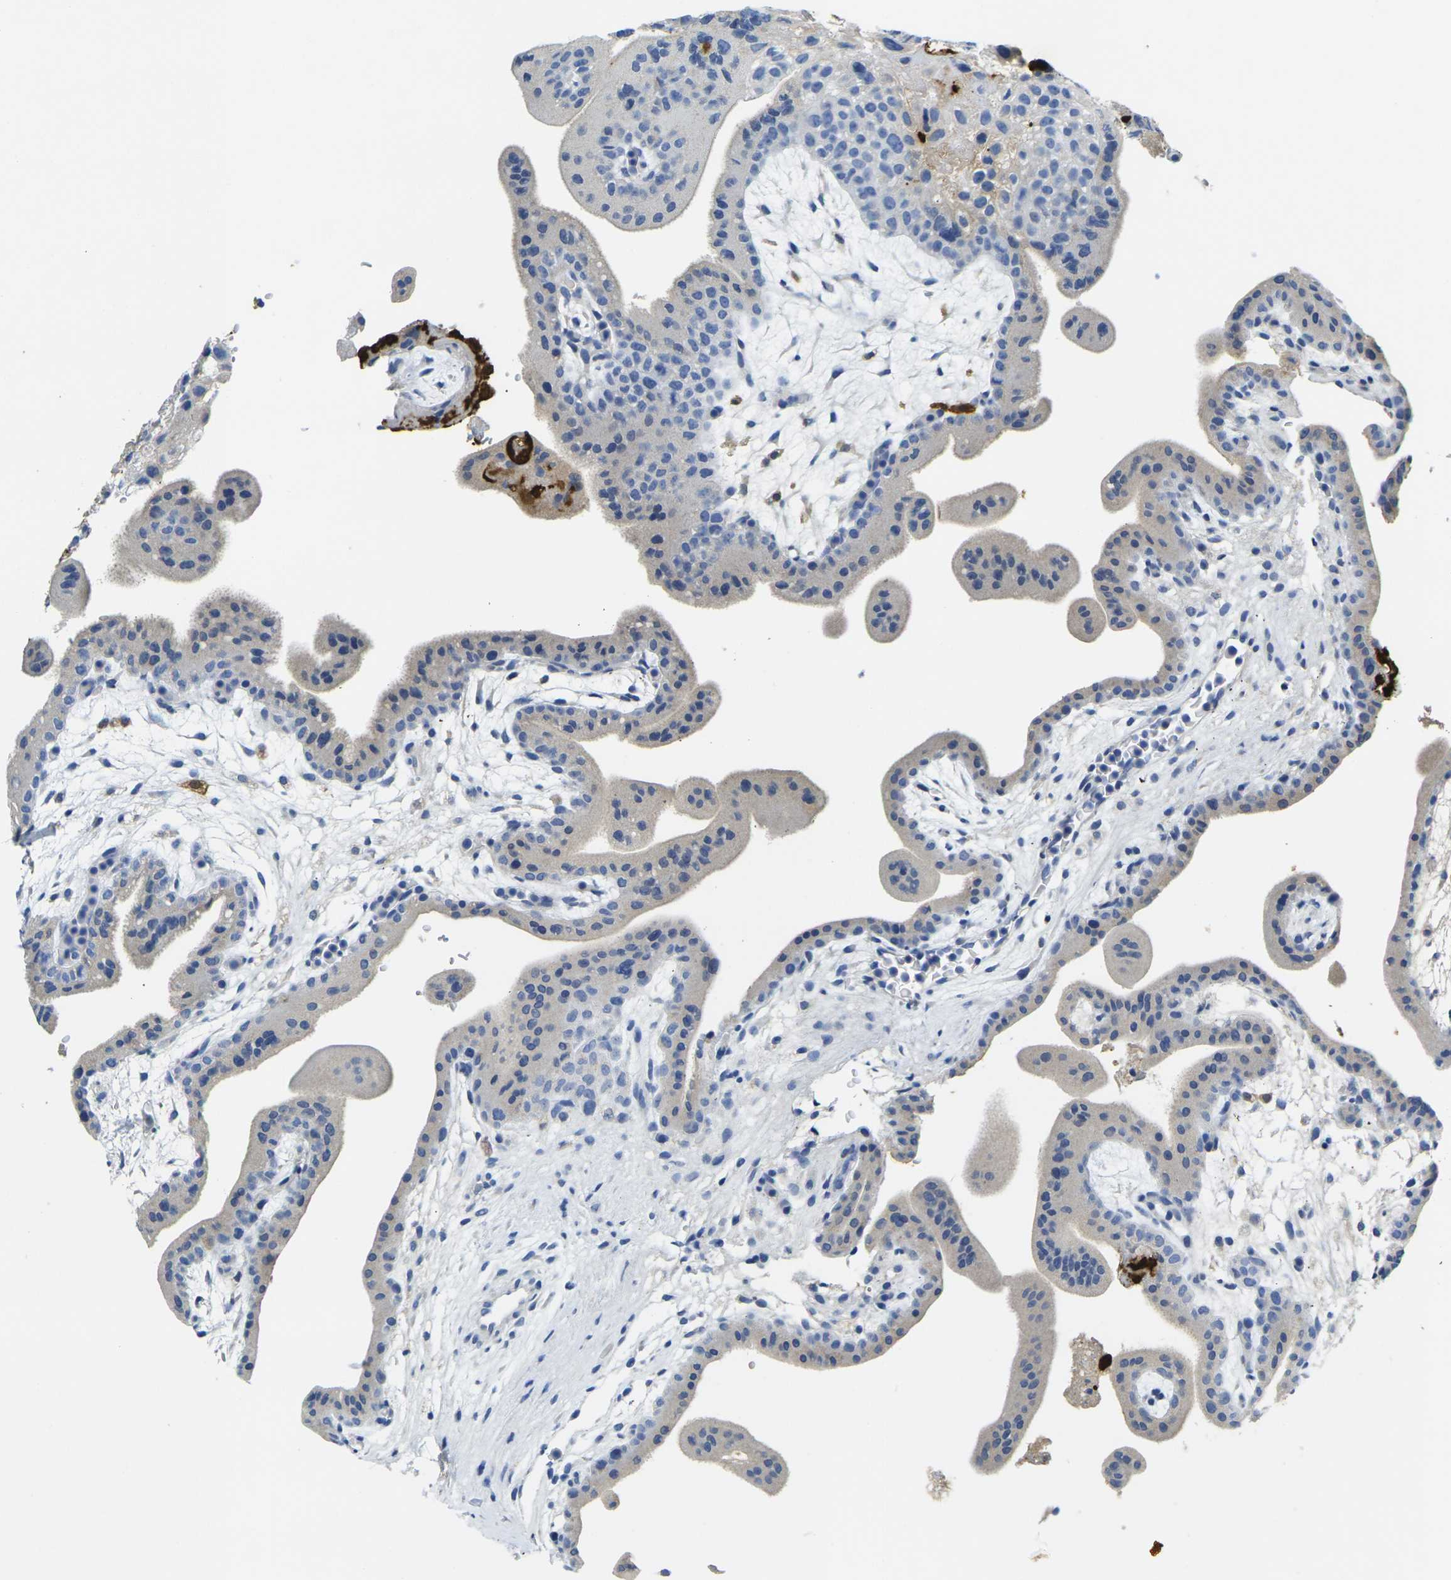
{"staining": {"intensity": "negative", "quantity": "none", "location": "none"}, "tissue": "placenta", "cell_type": "Trophoblastic cells", "image_type": "normal", "snomed": [{"axis": "morphology", "description": "Normal tissue, NOS"}, {"axis": "topography", "description": "Placenta"}], "caption": "Photomicrograph shows no protein expression in trophoblastic cells of unremarkable placenta.", "gene": "S100A9", "patient": {"sex": "female", "age": 35}}